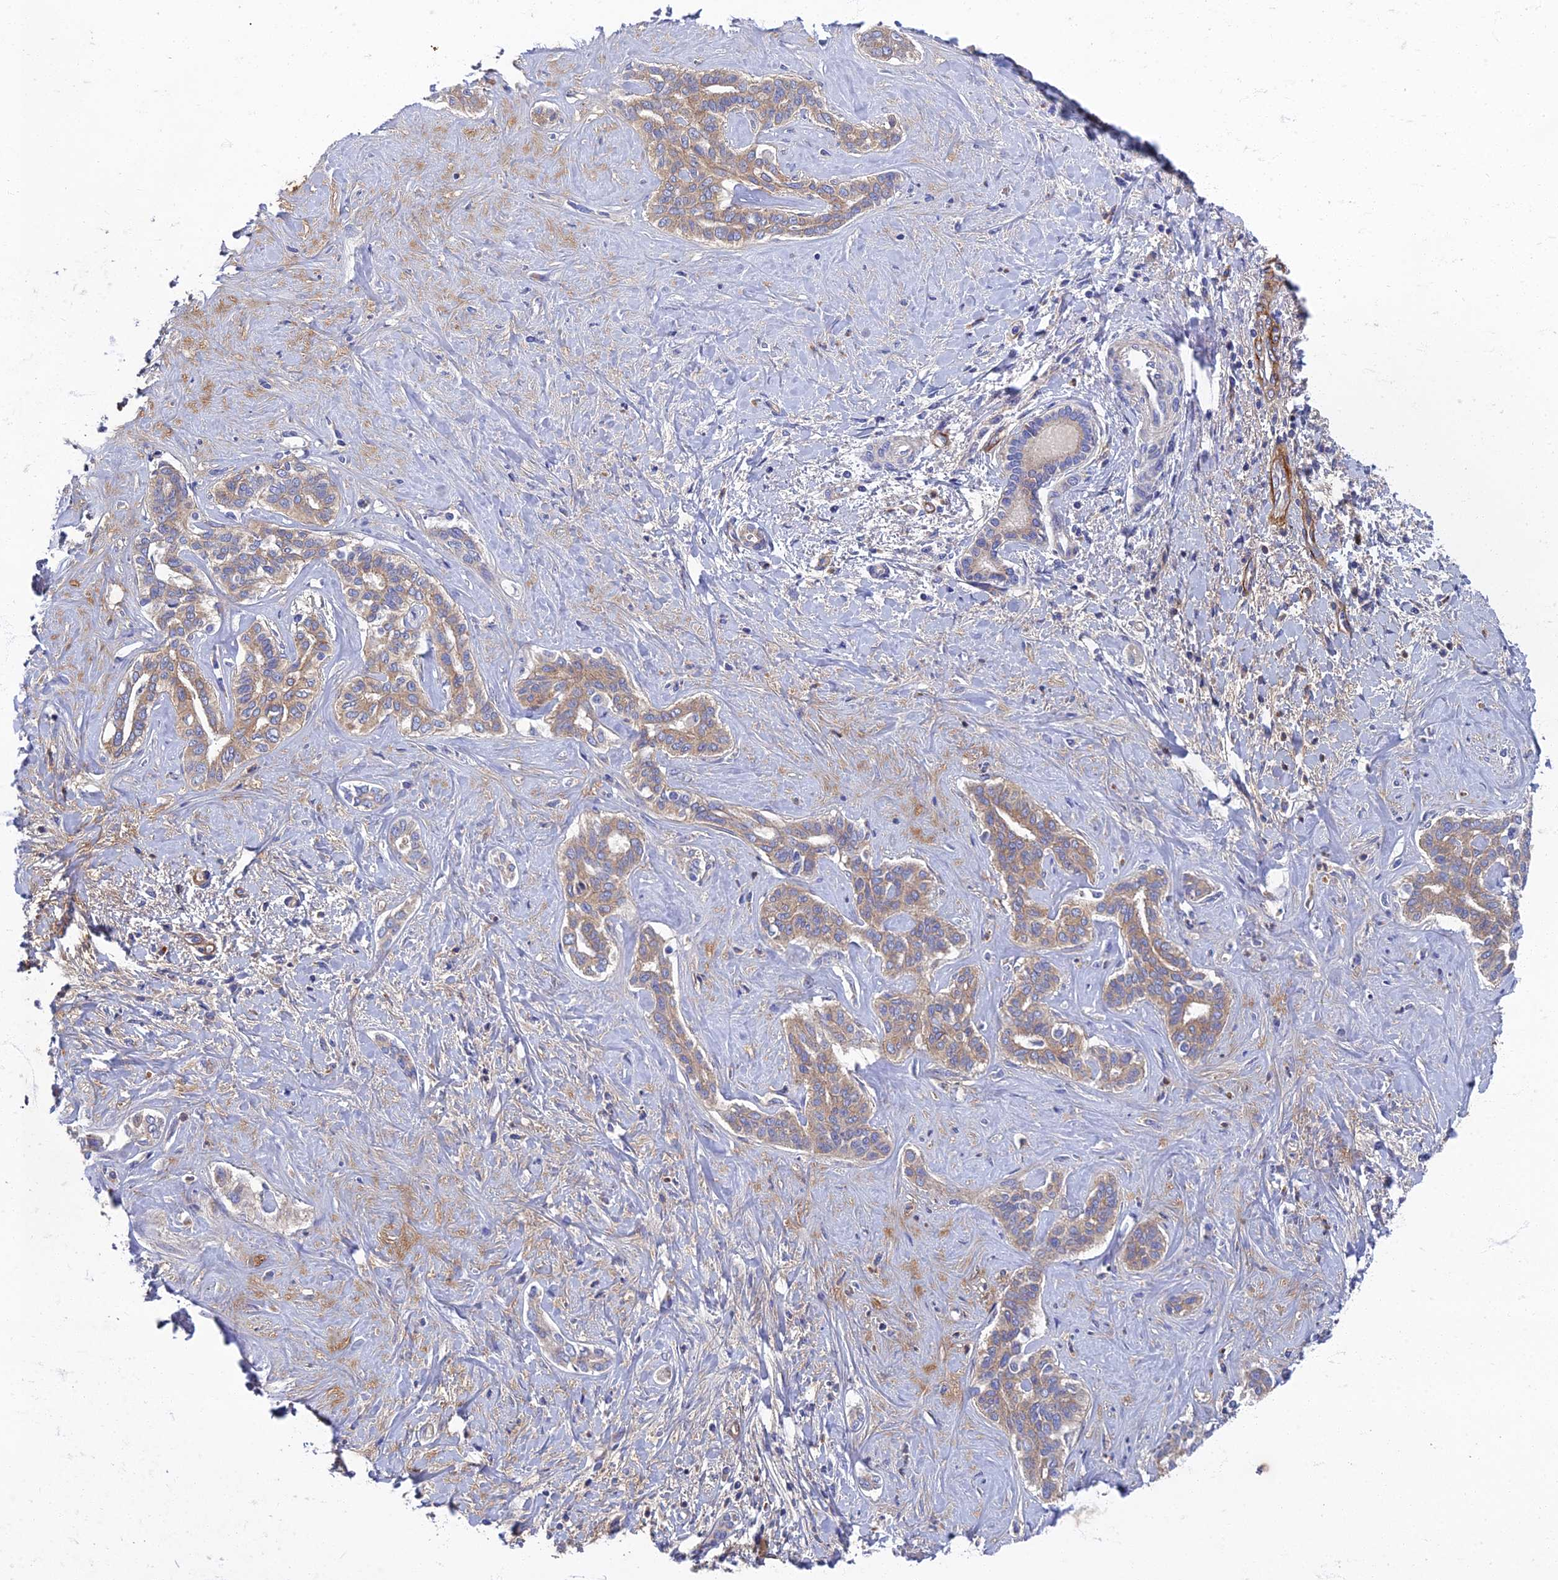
{"staining": {"intensity": "weak", "quantity": ">75%", "location": "cytoplasmic/membranous"}, "tissue": "liver cancer", "cell_type": "Tumor cells", "image_type": "cancer", "snomed": [{"axis": "morphology", "description": "Cholangiocarcinoma"}, {"axis": "topography", "description": "Liver"}], "caption": "Immunohistochemistry (IHC) staining of liver cancer (cholangiocarcinoma), which demonstrates low levels of weak cytoplasmic/membranous expression in about >75% of tumor cells indicating weak cytoplasmic/membranous protein positivity. The staining was performed using DAB (3,3'-diaminobenzidine) (brown) for protein detection and nuclei were counterstained in hematoxylin (blue).", "gene": "RNASEK", "patient": {"sex": "female", "age": 77}}